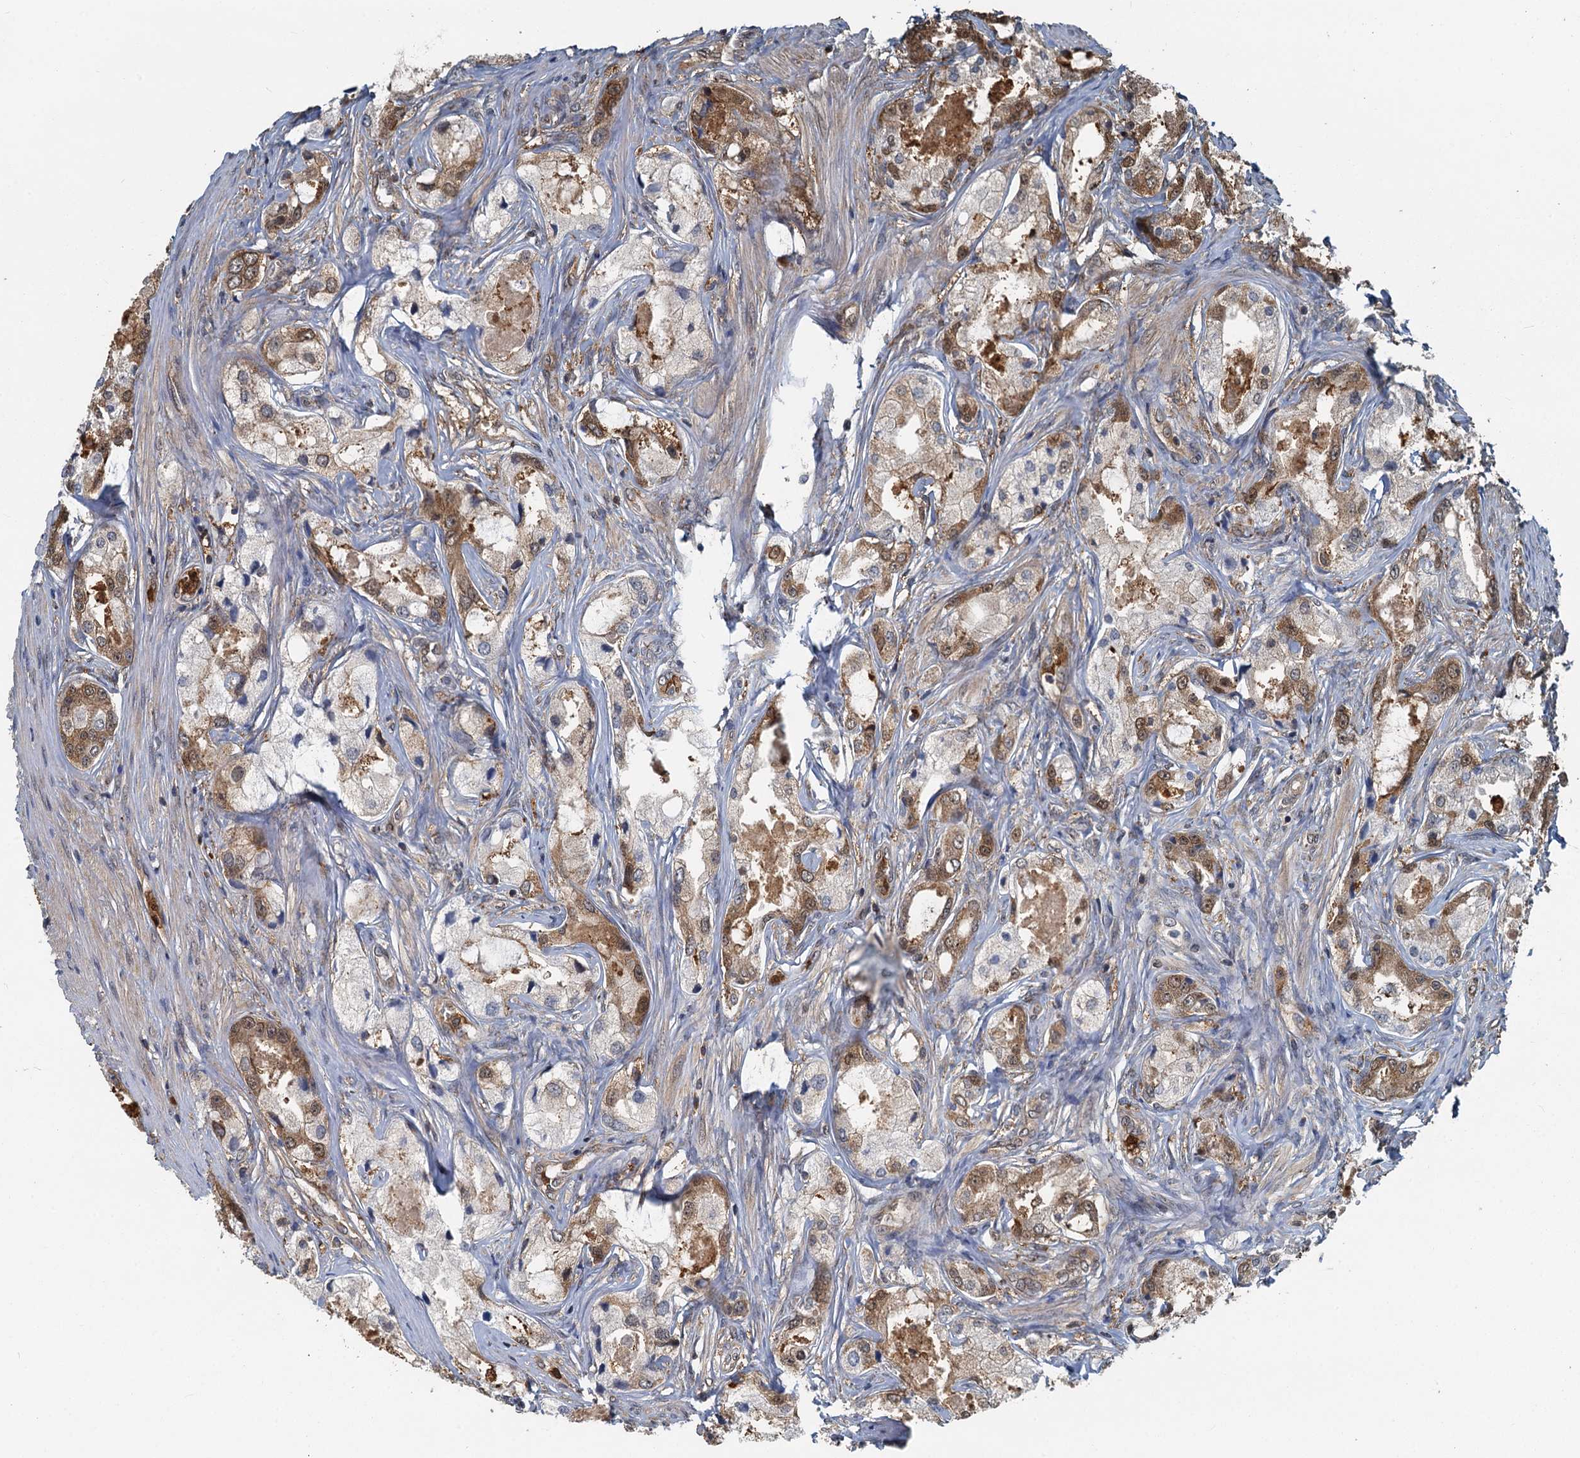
{"staining": {"intensity": "moderate", "quantity": "25%-75%", "location": "cytoplasmic/membranous"}, "tissue": "prostate cancer", "cell_type": "Tumor cells", "image_type": "cancer", "snomed": [{"axis": "morphology", "description": "Adenocarcinoma, Low grade"}, {"axis": "topography", "description": "Prostate"}], "caption": "Protein expression analysis of prostate cancer shows moderate cytoplasmic/membranous expression in approximately 25%-75% of tumor cells.", "gene": "GPI", "patient": {"sex": "male", "age": 68}}